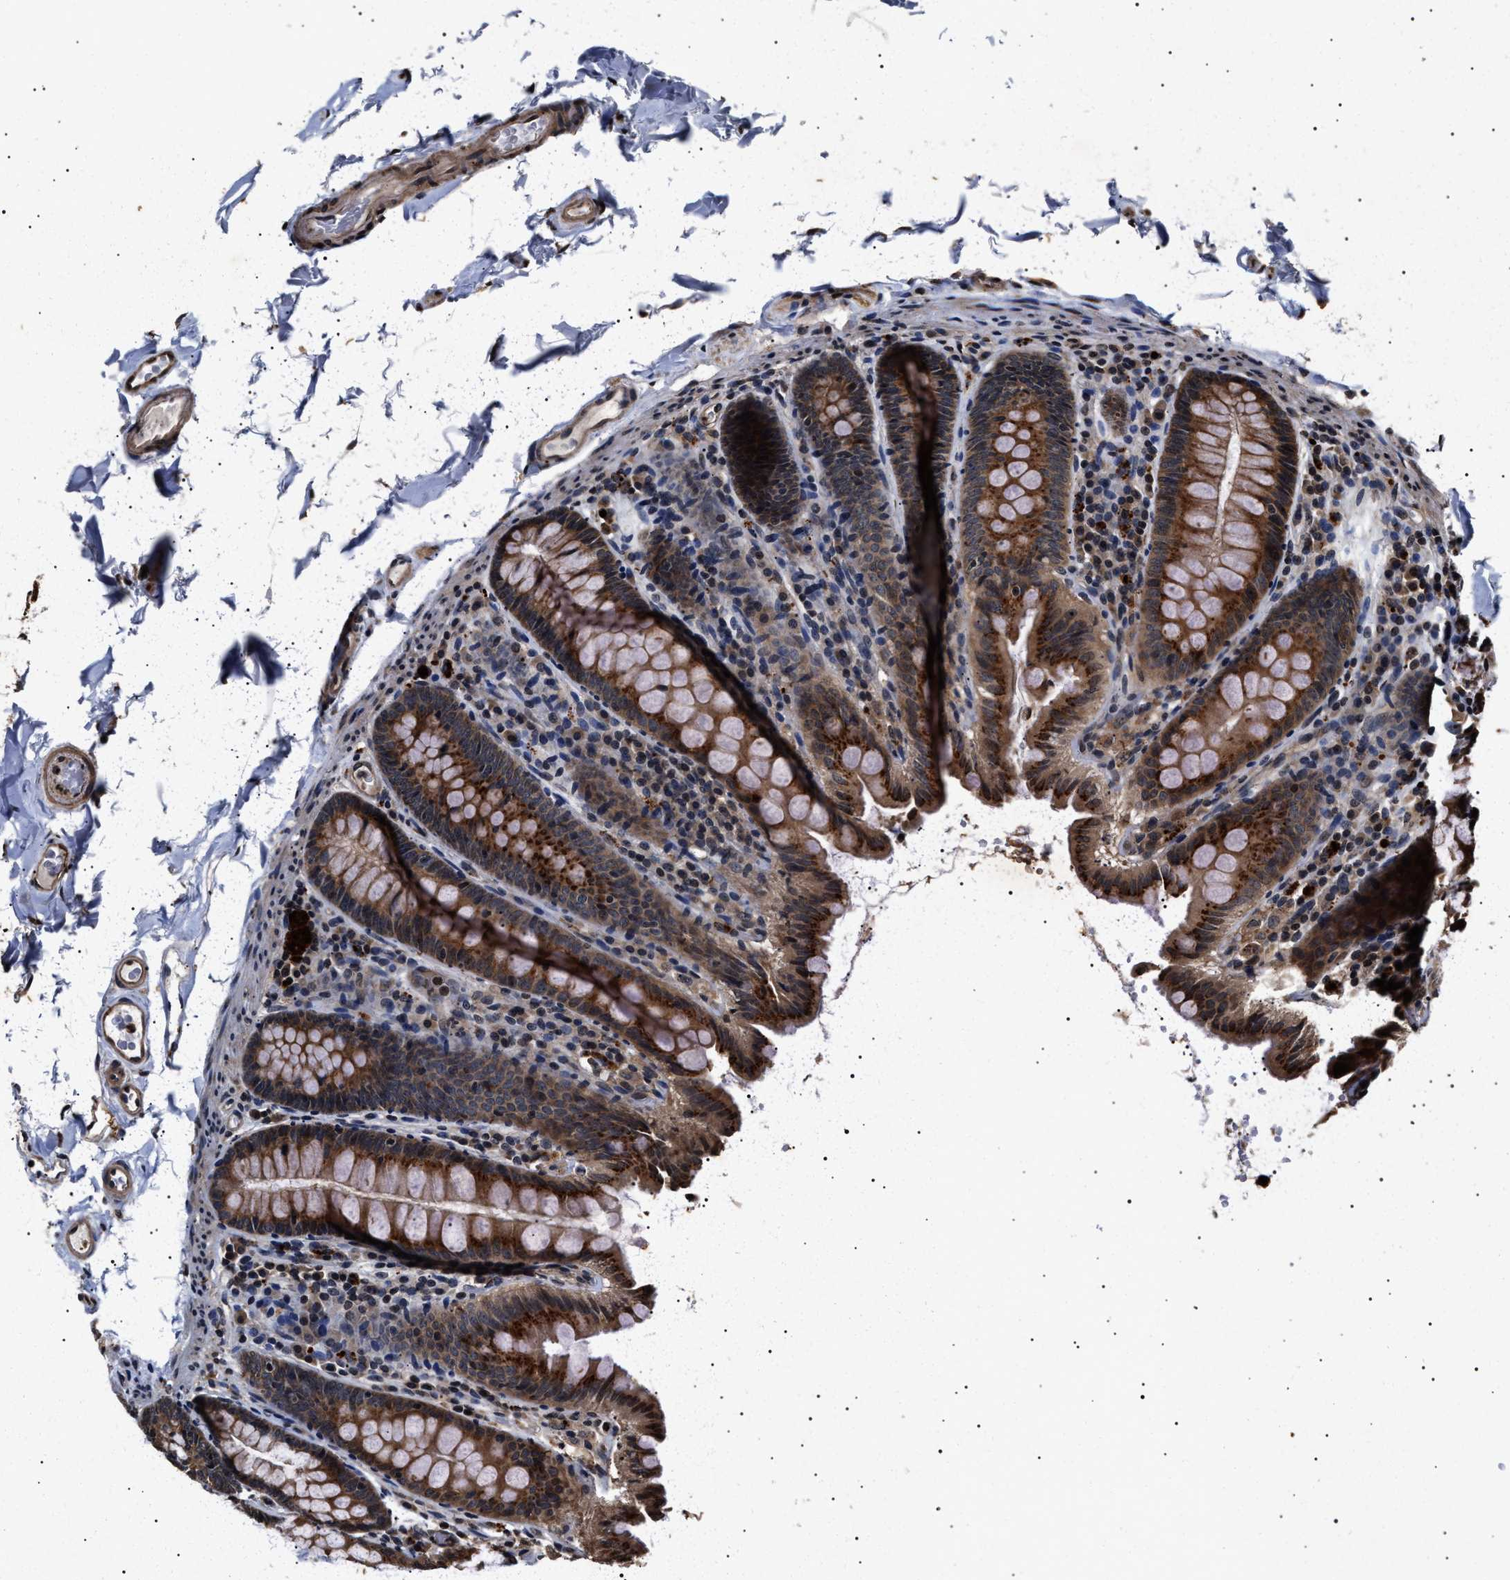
{"staining": {"intensity": "moderate", "quantity": ">75%", "location": "cytoplasmic/membranous"}, "tissue": "colon", "cell_type": "Endothelial cells", "image_type": "normal", "snomed": [{"axis": "morphology", "description": "Normal tissue, NOS"}, {"axis": "topography", "description": "Colon"}], "caption": "Unremarkable colon exhibits moderate cytoplasmic/membranous staining in about >75% of endothelial cells.", "gene": "KIF21A", "patient": {"sex": "female", "age": 61}}